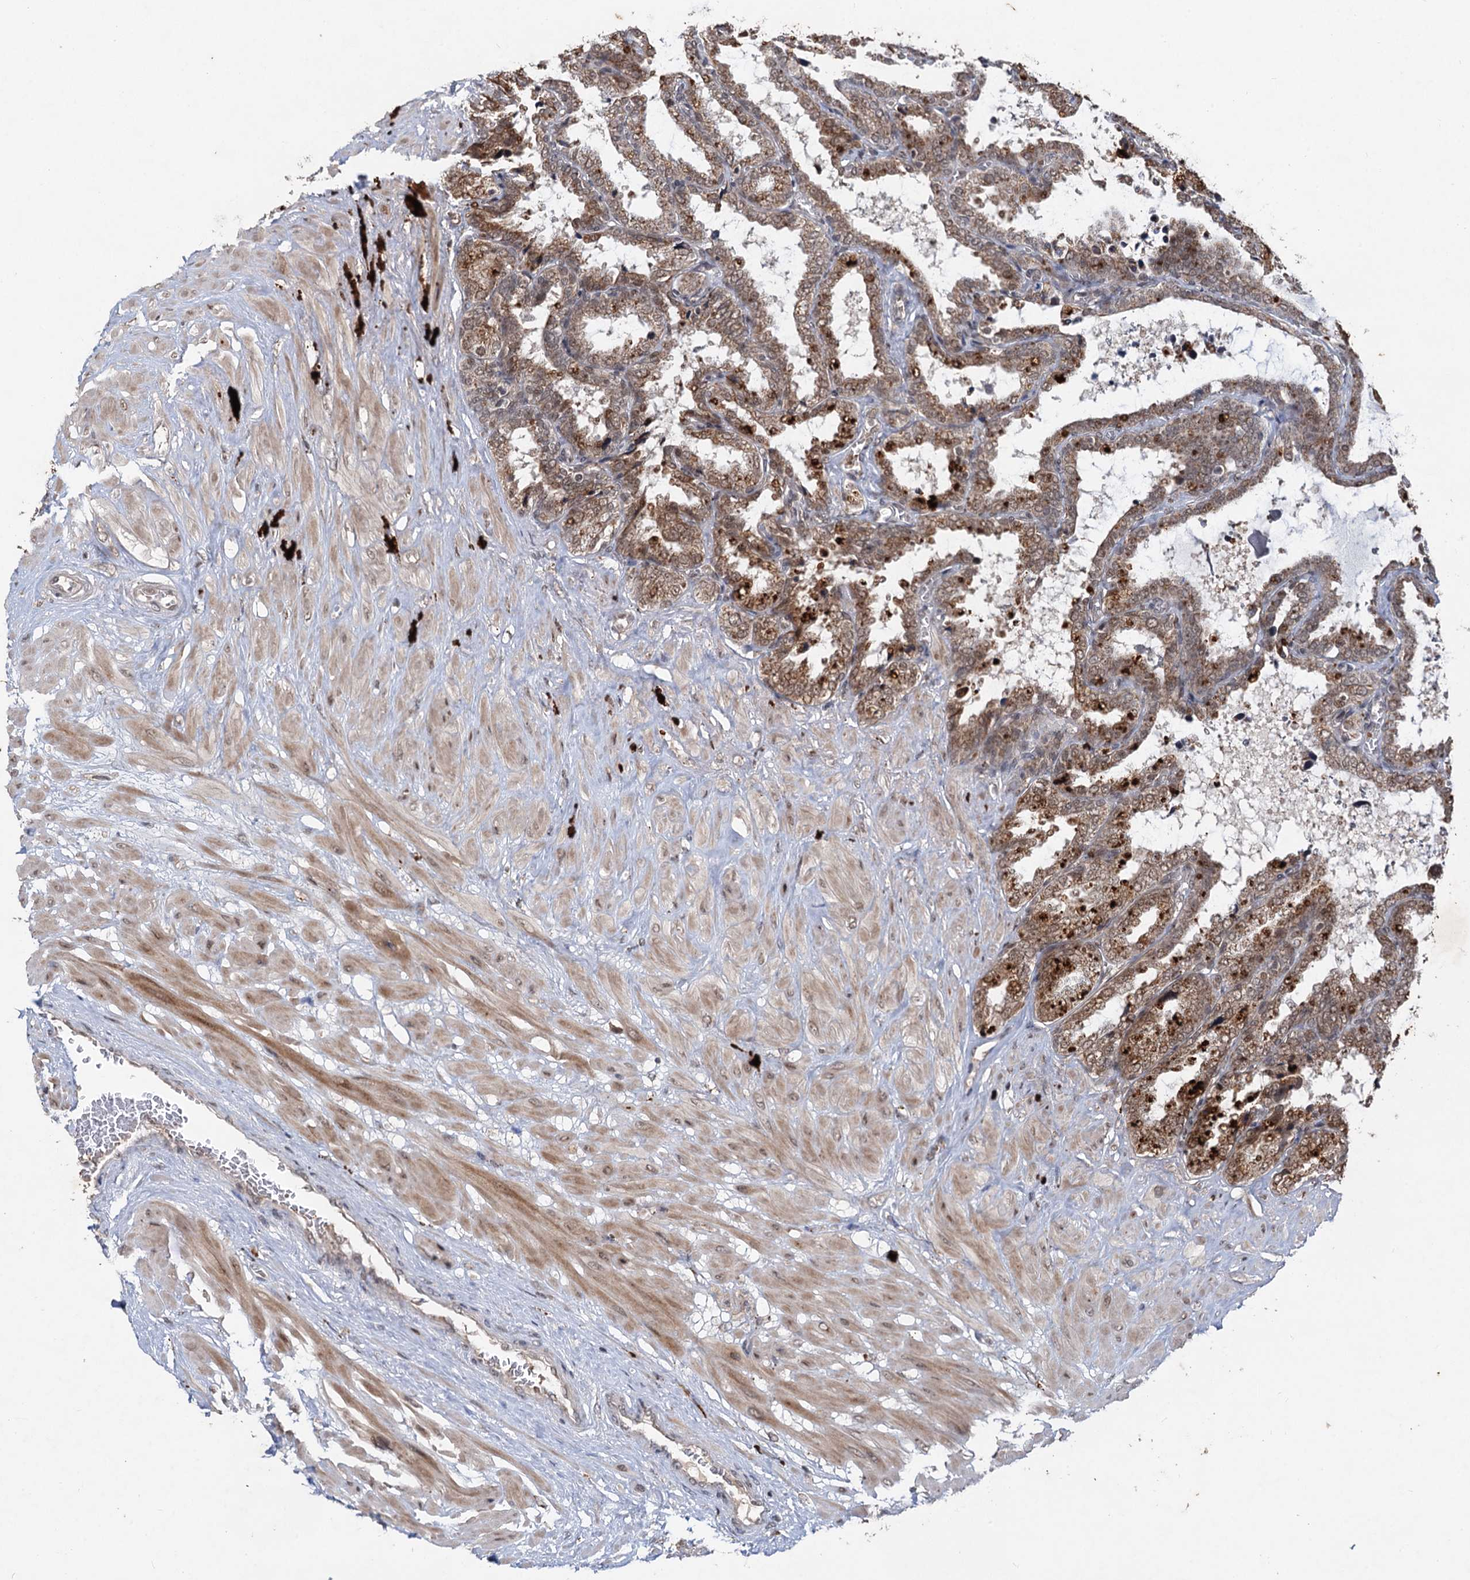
{"staining": {"intensity": "moderate", "quantity": ">75%", "location": "cytoplasmic/membranous,nuclear"}, "tissue": "seminal vesicle", "cell_type": "Glandular cells", "image_type": "normal", "snomed": [{"axis": "morphology", "description": "Normal tissue, NOS"}, {"axis": "topography", "description": "Seminal veicle"}], "caption": "High-power microscopy captured an IHC micrograph of benign seminal vesicle, revealing moderate cytoplasmic/membranous,nuclear expression in approximately >75% of glandular cells.", "gene": "REP15", "patient": {"sex": "male", "age": 46}}